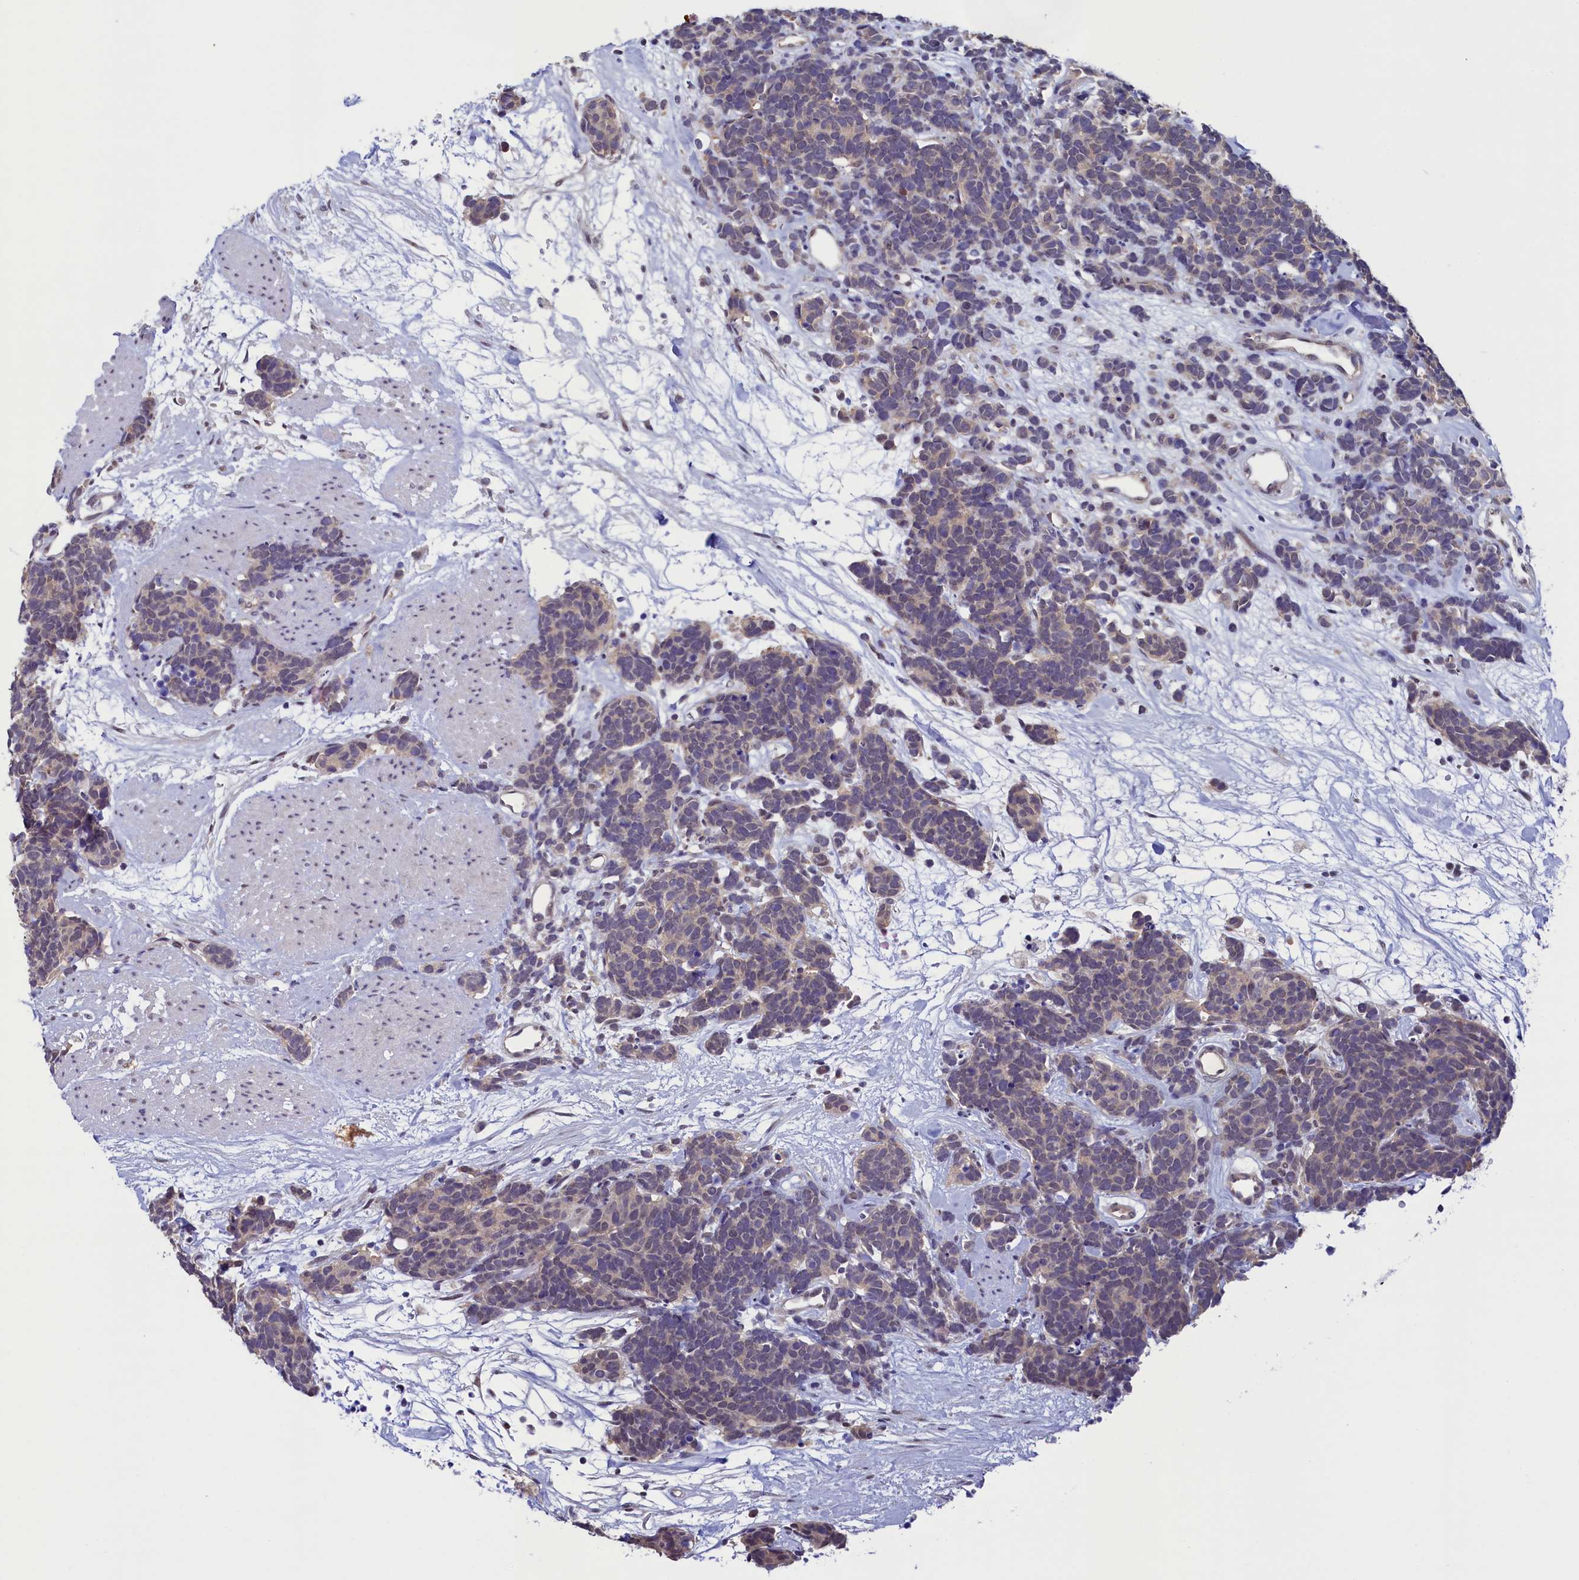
{"staining": {"intensity": "weak", "quantity": "<25%", "location": "nuclear"}, "tissue": "carcinoid", "cell_type": "Tumor cells", "image_type": "cancer", "snomed": [{"axis": "morphology", "description": "Carcinoma, NOS"}, {"axis": "morphology", "description": "Carcinoid, malignant, NOS"}, {"axis": "topography", "description": "Urinary bladder"}], "caption": "DAB (3,3'-diaminobenzidine) immunohistochemical staining of carcinoid (malignant) shows no significant expression in tumor cells. Brightfield microscopy of immunohistochemistry stained with DAB (3,3'-diaminobenzidine) (brown) and hematoxylin (blue), captured at high magnification.", "gene": "FLYWCH2", "patient": {"sex": "male", "age": 57}}